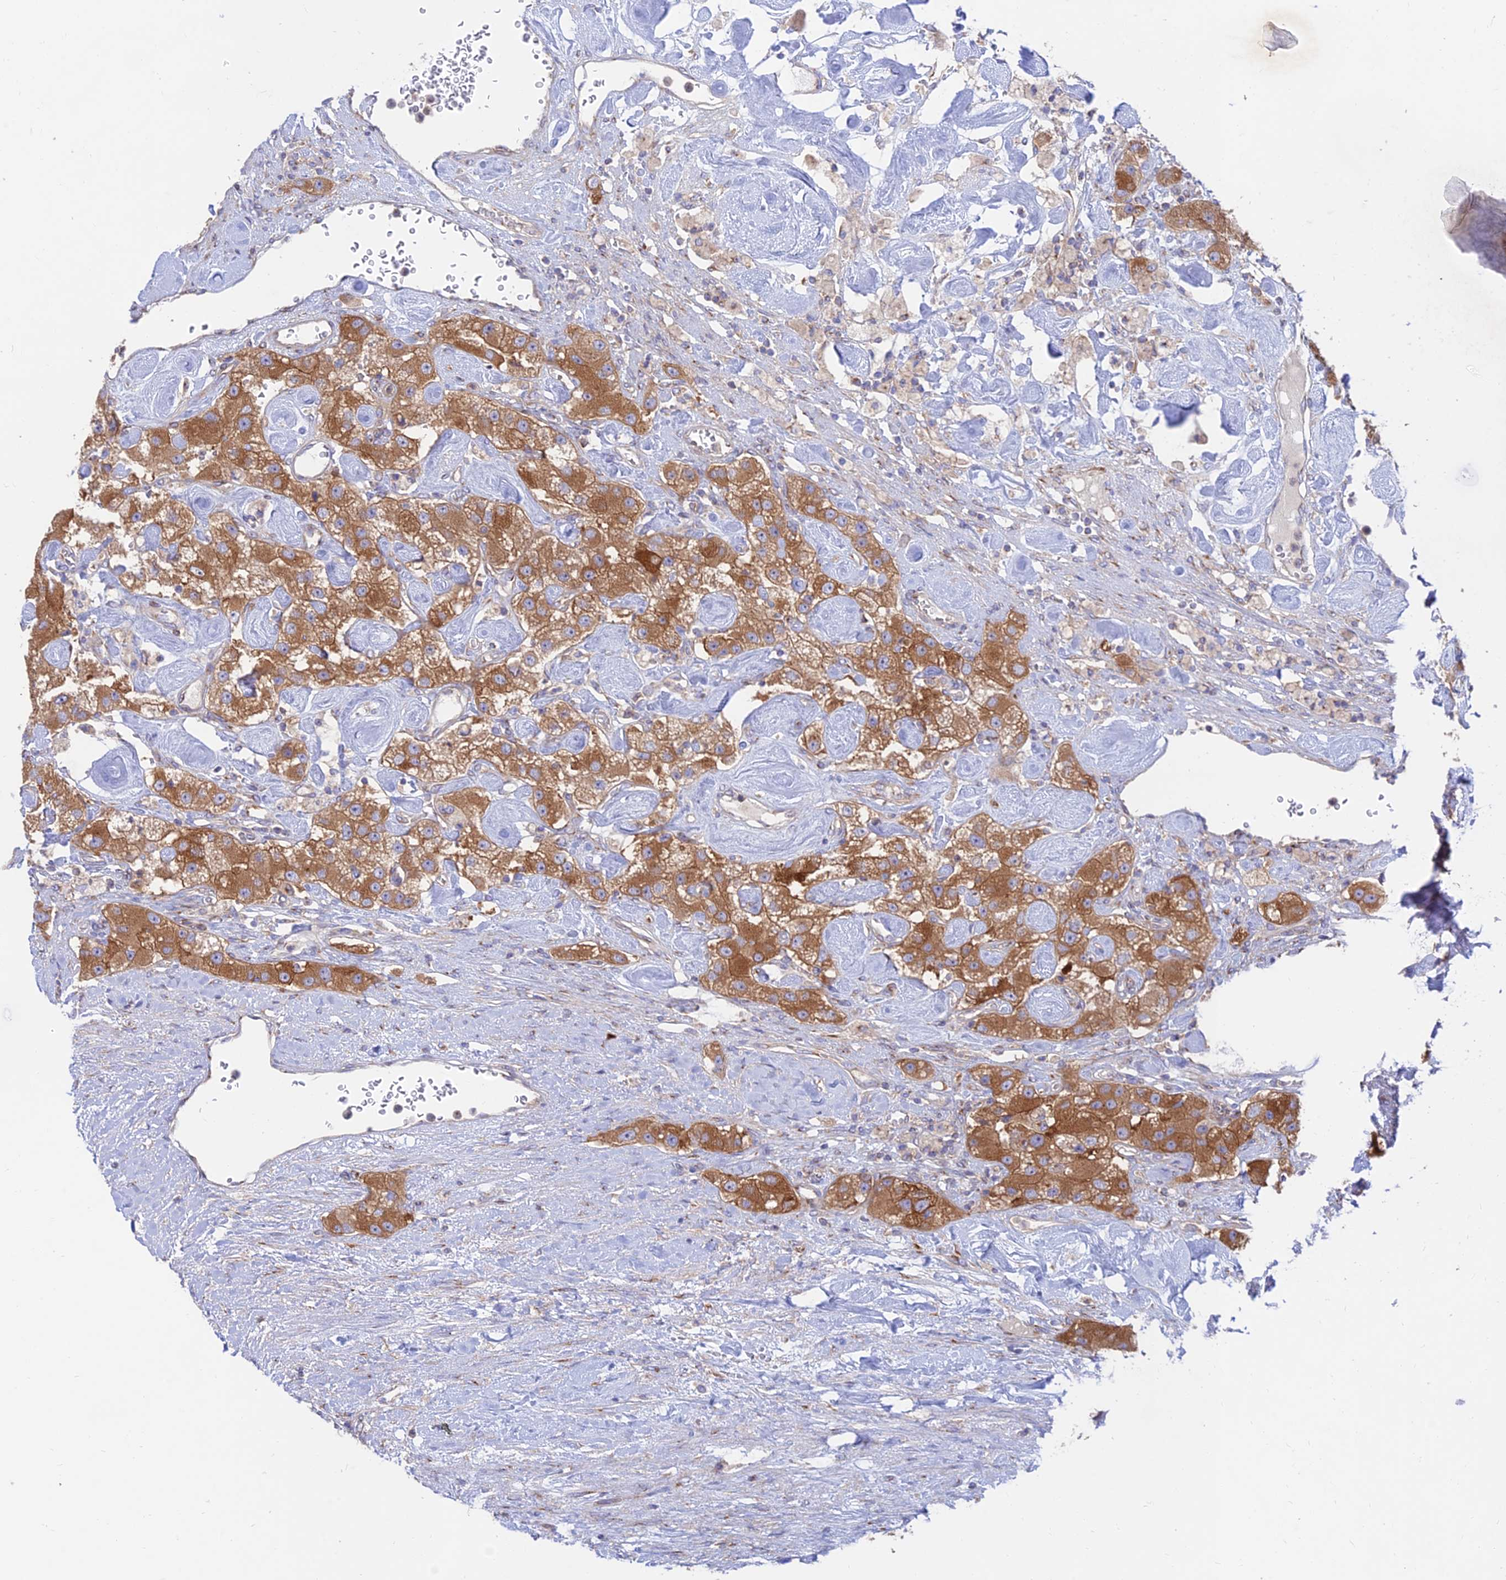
{"staining": {"intensity": "strong", "quantity": ">75%", "location": "cytoplasmic/membranous"}, "tissue": "carcinoid", "cell_type": "Tumor cells", "image_type": "cancer", "snomed": [{"axis": "morphology", "description": "Carcinoid, malignant, NOS"}, {"axis": "topography", "description": "Pancreas"}], "caption": "The micrograph shows a brown stain indicating the presence of a protein in the cytoplasmic/membranous of tumor cells in carcinoid.", "gene": "GOLGA3", "patient": {"sex": "male", "age": 41}}